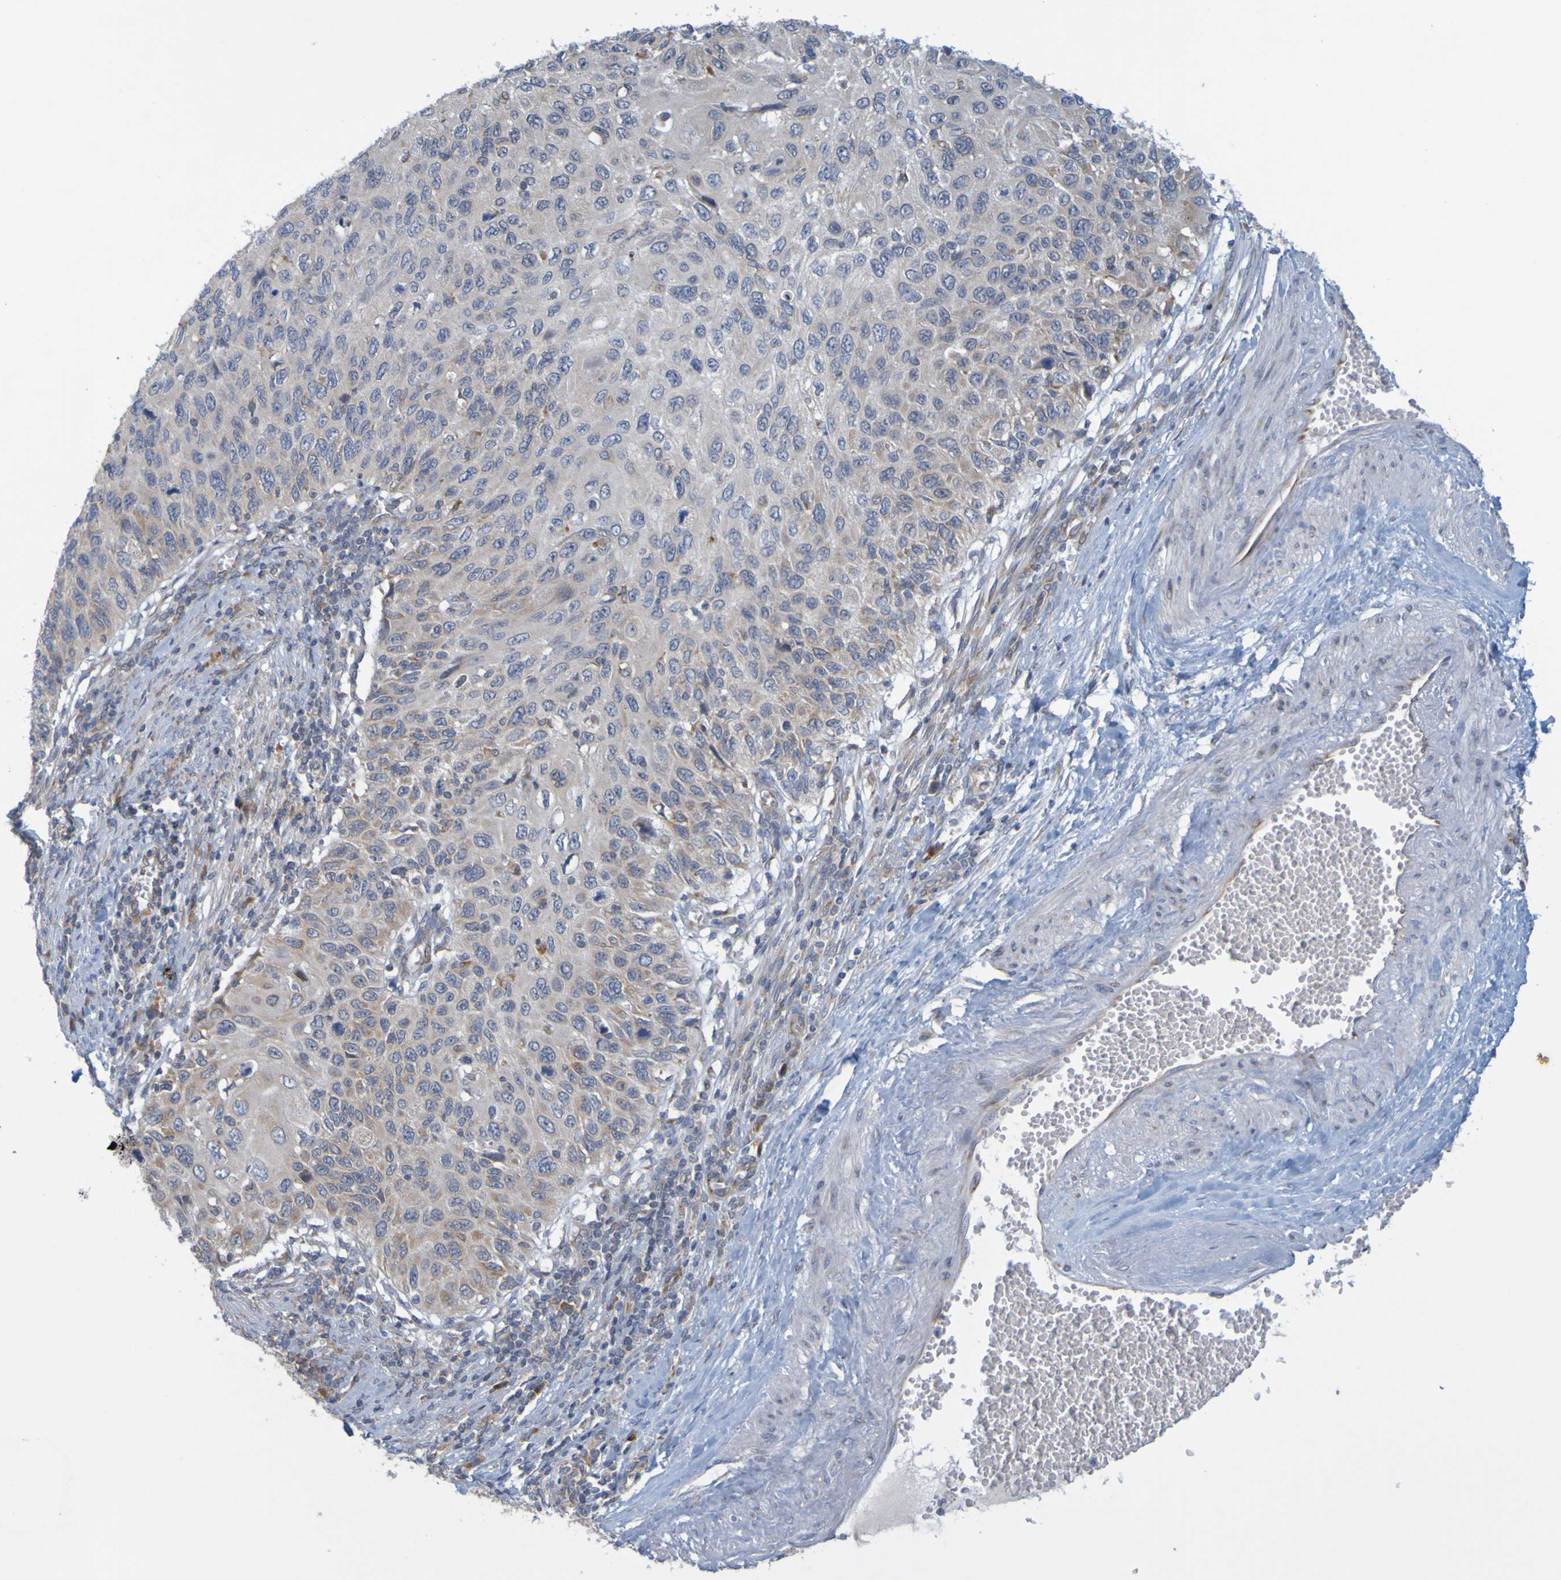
{"staining": {"intensity": "moderate", "quantity": "25%-75%", "location": "cytoplasmic/membranous"}, "tissue": "cervical cancer", "cell_type": "Tumor cells", "image_type": "cancer", "snomed": [{"axis": "morphology", "description": "Squamous cell carcinoma, NOS"}, {"axis": "topography", "description": "Cervix"}], "caption": "This histopathology image shows immunohistochemistry staining of human cervical squamous cell carcinoma, with medium moderate cytoplasmic/membranous staining in about 25%-75% of tumor cells.", "gene": "MOGS", "patient": {"sex": "female", "age": 70}}